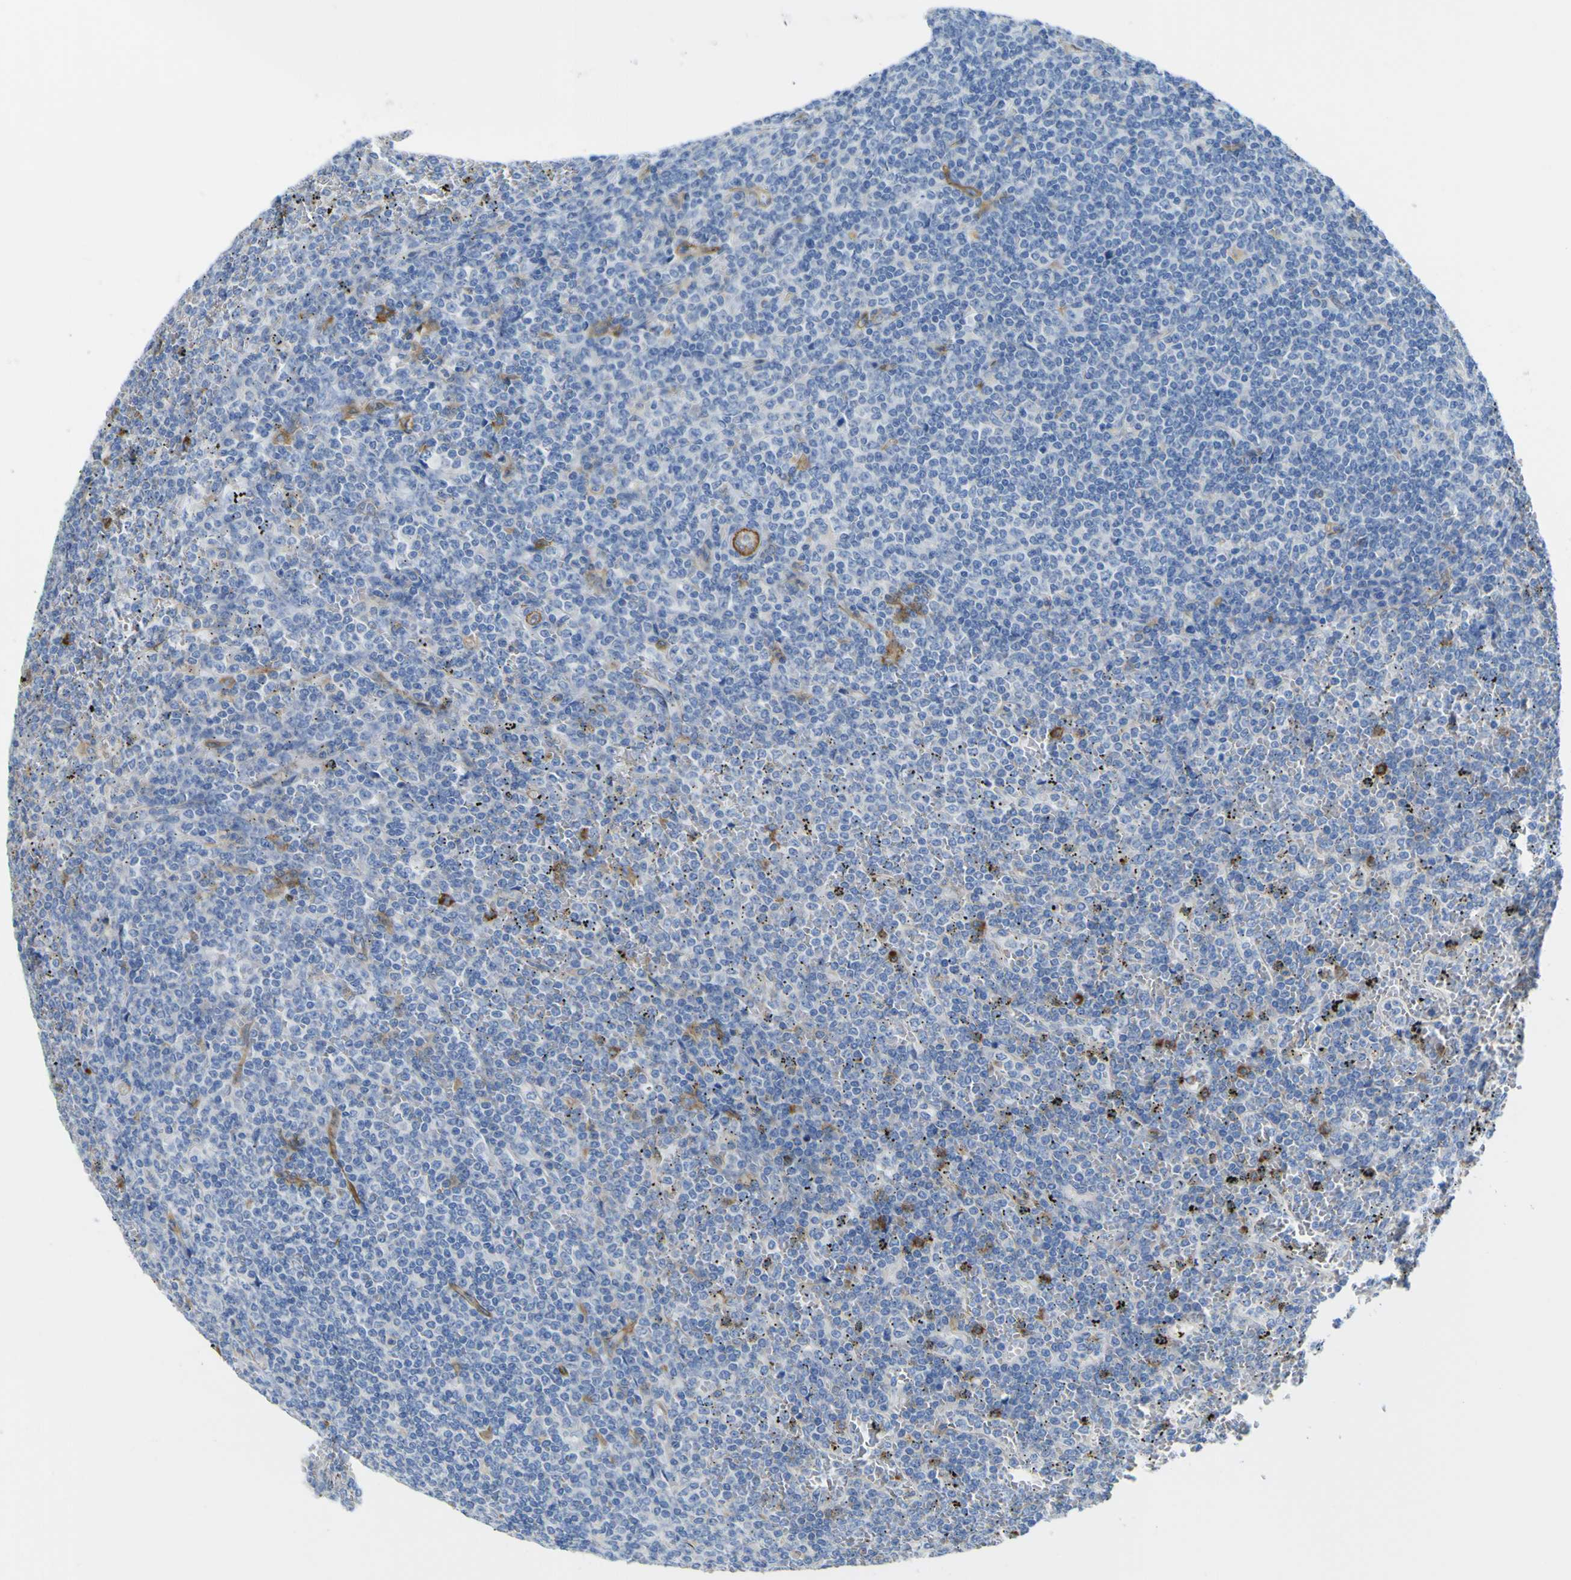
{"staining": {"intensity": "negative", "quantity": "none", "location": "none"}, "tissue": "lymphoma", "cell_type": "Tumor cells", "image_type": "cancer", "snomed": [{"axis": "morphology", "description": "Malignant lymphoma, non-Hodgkin's type, Low grade"}, {"axis": "topography", "description": "Spleen"}], "caption": "The histopathology image displays no staining of tumor cells in lymphoma.", "gene": "CD93", "patient": {"sex": "female", "age": 19}}